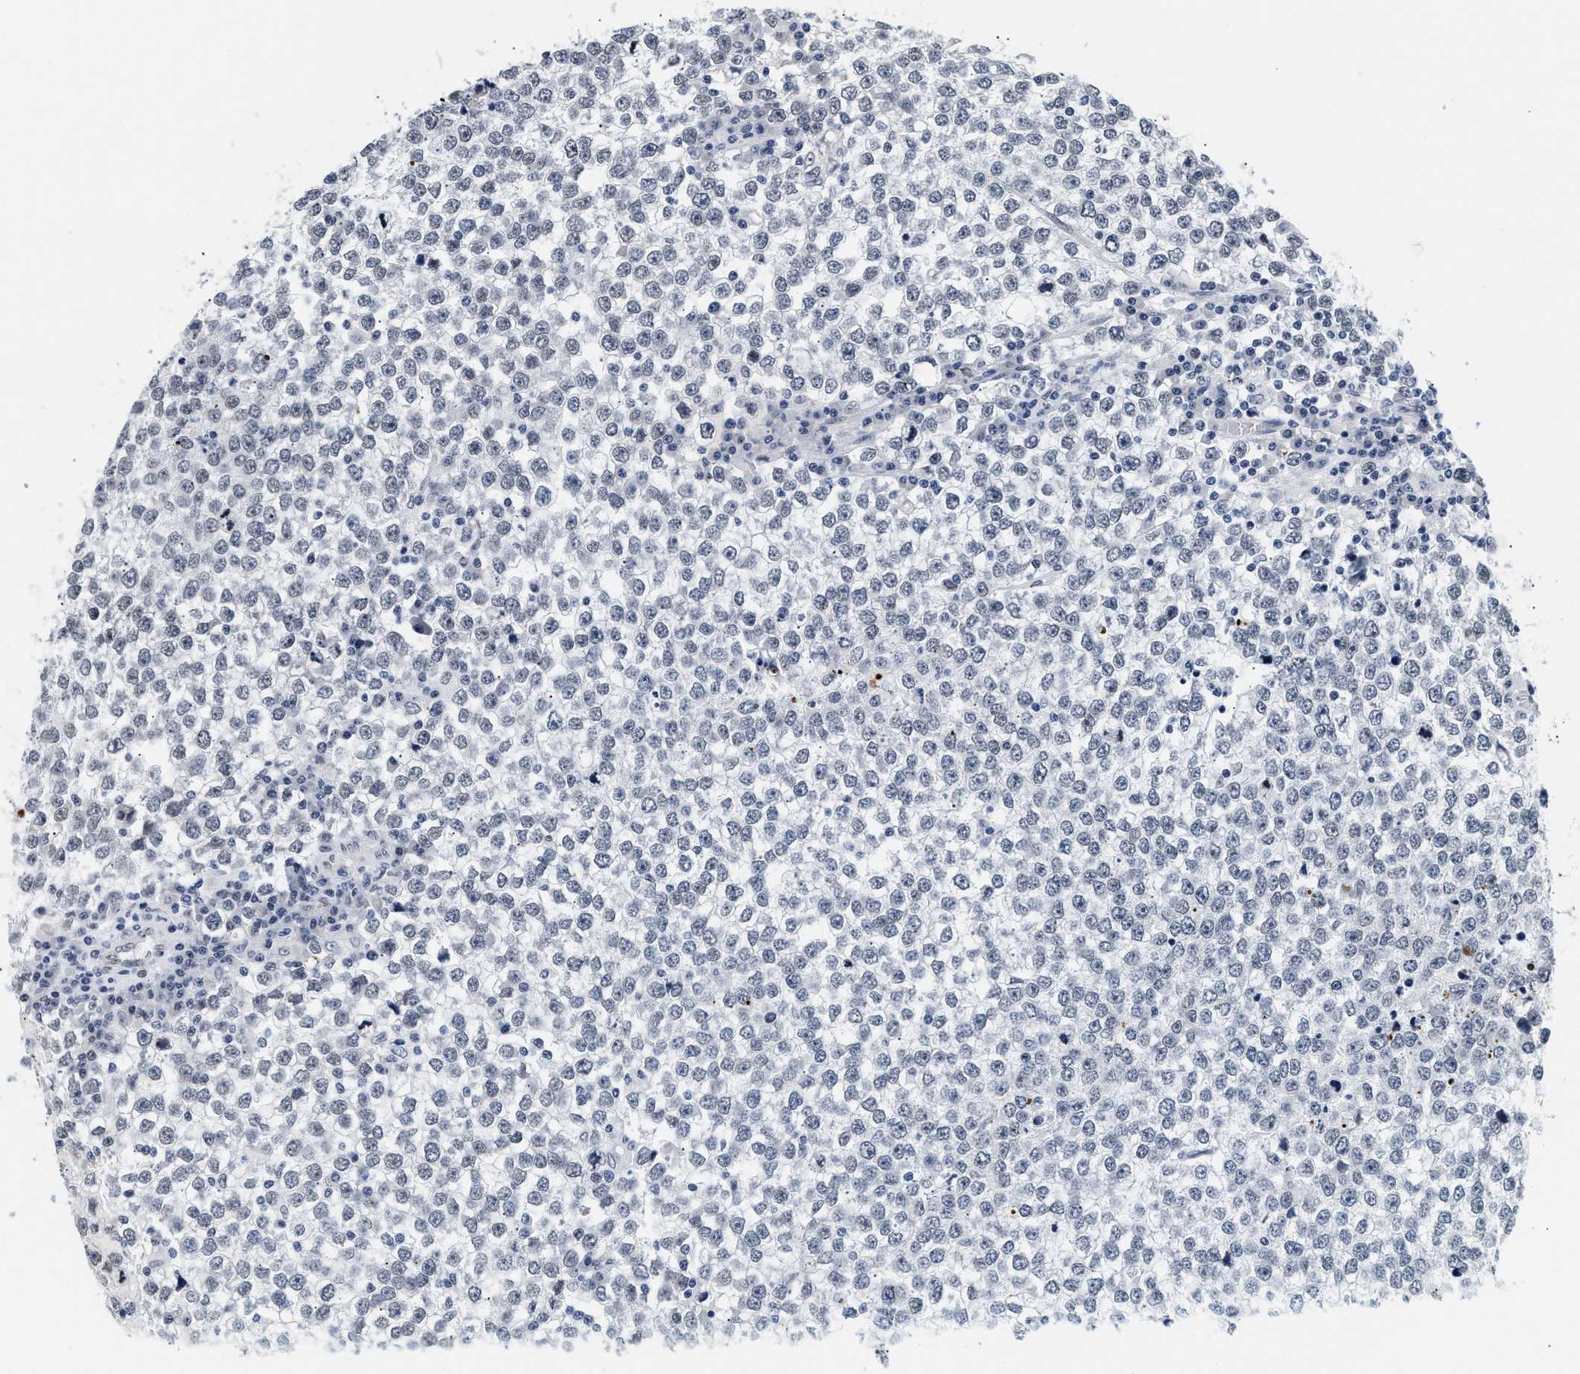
{"staining": {"intensity": "weak", "quantity": "<25%", "location": "nuclear"}, "tissue": "testis cancer", "cell_type": "Tumor cells", "image_type": "cancer", "snomed": [{"axis": "morphology", "description": "Seminoma, NOS"}, {"axis": "topography", "description": "Testis"}], "caption": "An image of human testis cancer is negative for staining in tumor cells. Nuclei are stained in blue.", "gene": "THOC1", "patient": {"sex": "male", "age": 65}}